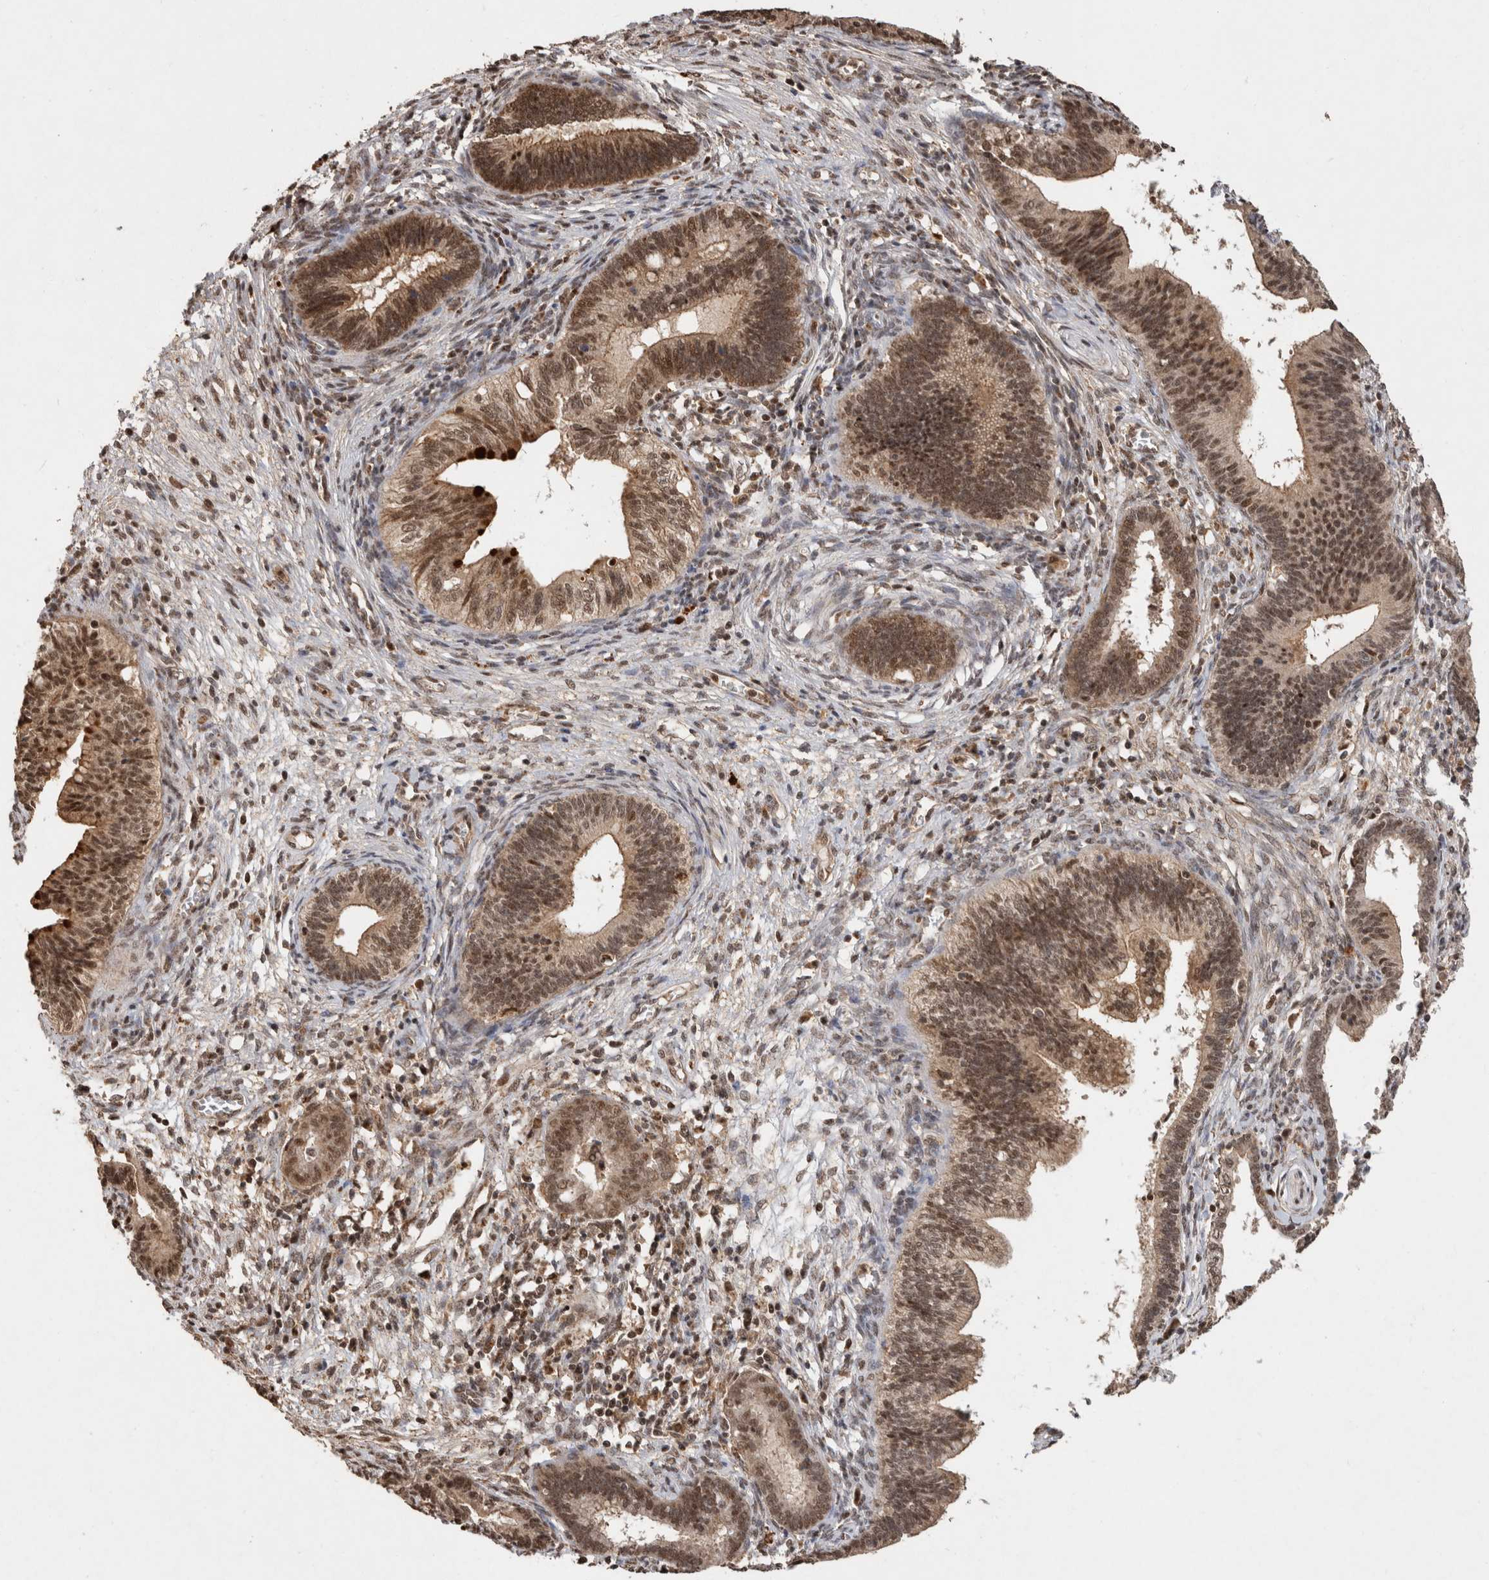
{"staining": {"intensity": "moderate", "quantity": ">75%", "location": "cytoplasmic/membranous,nuclear"}, "tissue": "cervical cancer", "cell_type": "Tumor cells", "image_type": "cancer", "snomed": [{"axis": "morphology", "description": "Adenocarcinoma, NOS"}, {"axis": "topography", "description": "Cervix"}], "caption": "A brown stain shows moderate cytoplasmic/membranous and nuclear expression of a protein in cervical cancer (adenocarcinoma) tumor cells.", "gene": "KEAP1", "patient": {"sex": "female", "age": 44}}